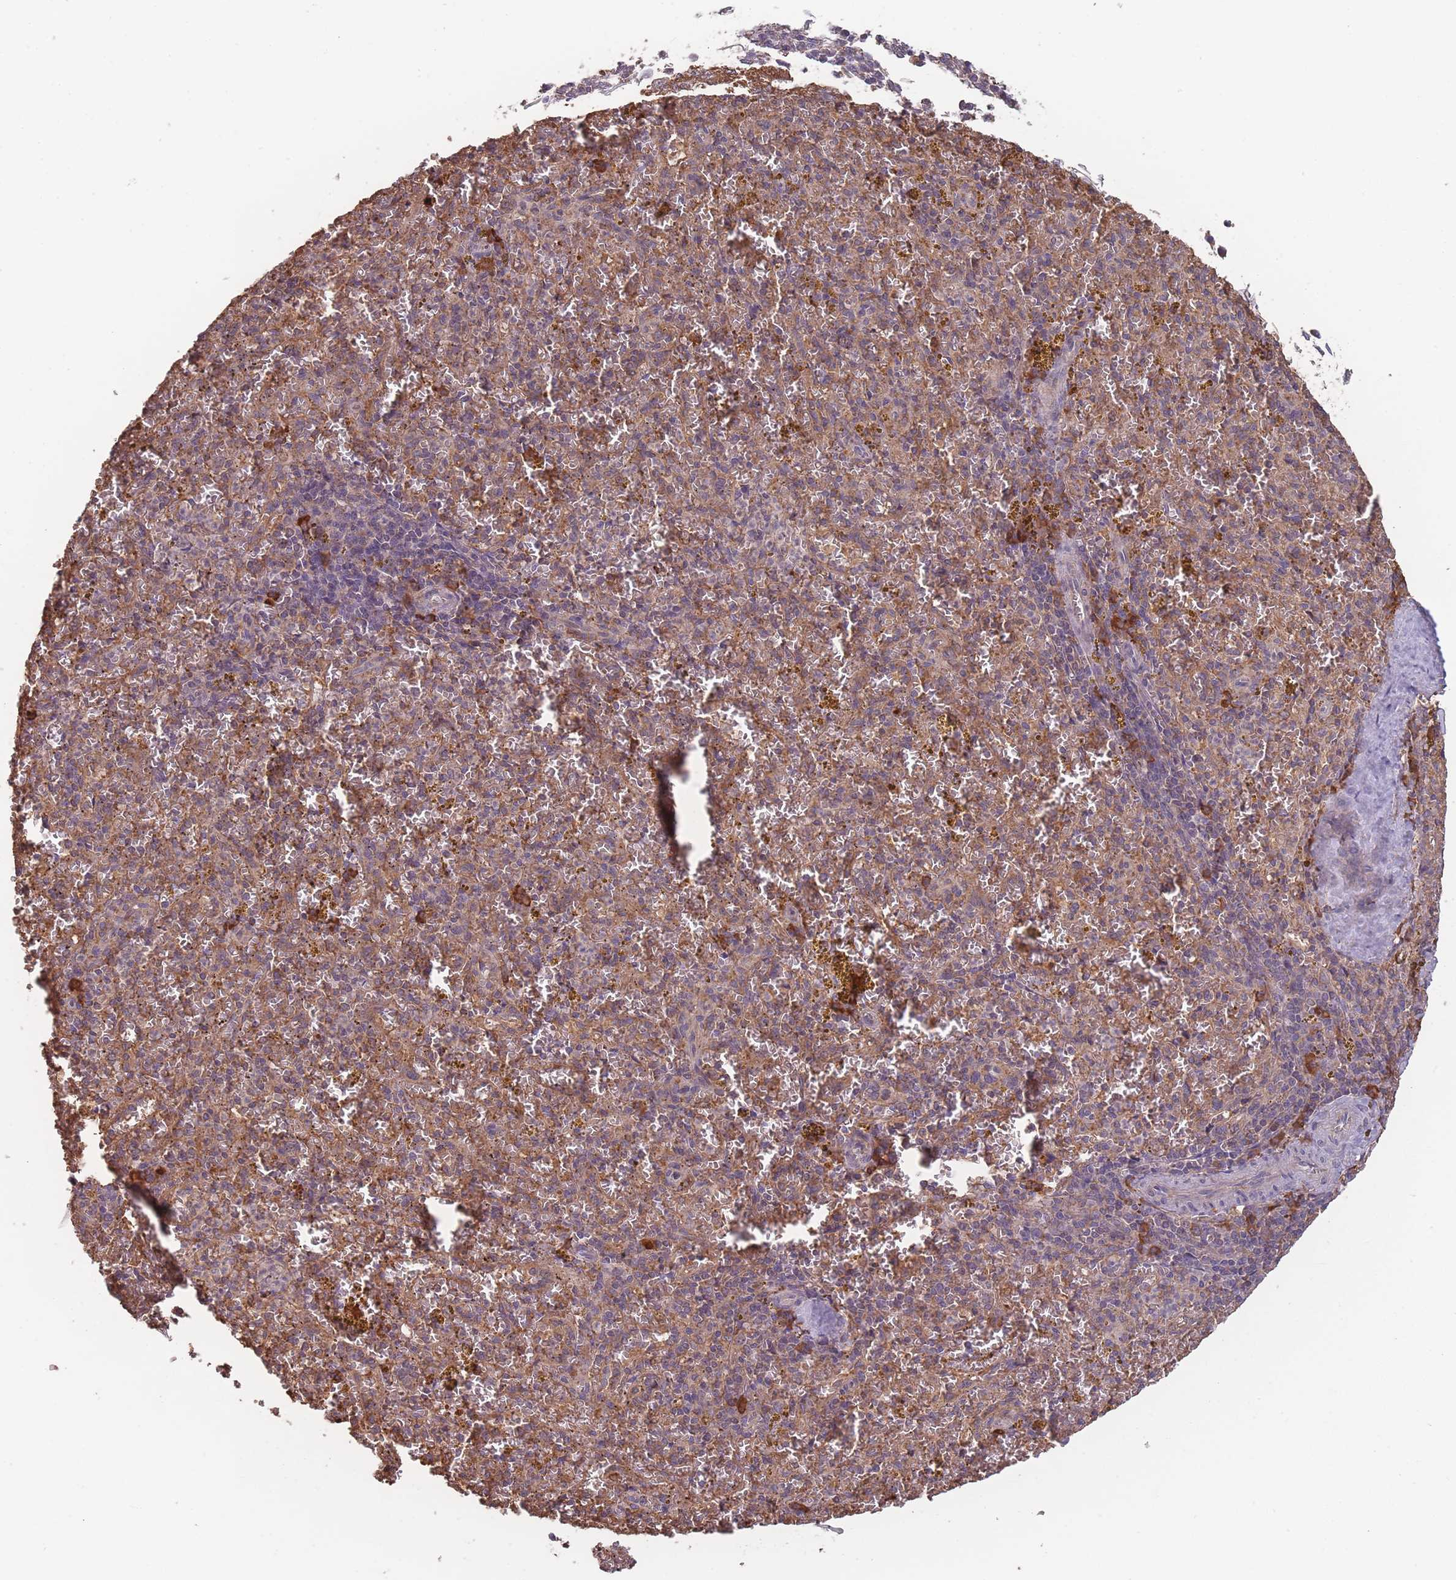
{"staining": {"intensity": "strong", "quantity": "<25%", "location": "cytoplasmic/membranous"}, "tissue": "spleen", "cell_type": "Cells in red pulp", "image_type": "normal", "snomed": [{"axis": "morphology", "description": "Normal tissue, NOS"}, {"axis": "topography", "description": "Spleen"}], "caption": "A photomicrograph showing strong cytoplasmic/membranous staining in about <25% of cells in red pulp in benign spleen, as visualized by brown immunohistochemical staining.", "gene": "SANBR", "patient": {"sex": "male", "age": 57}}